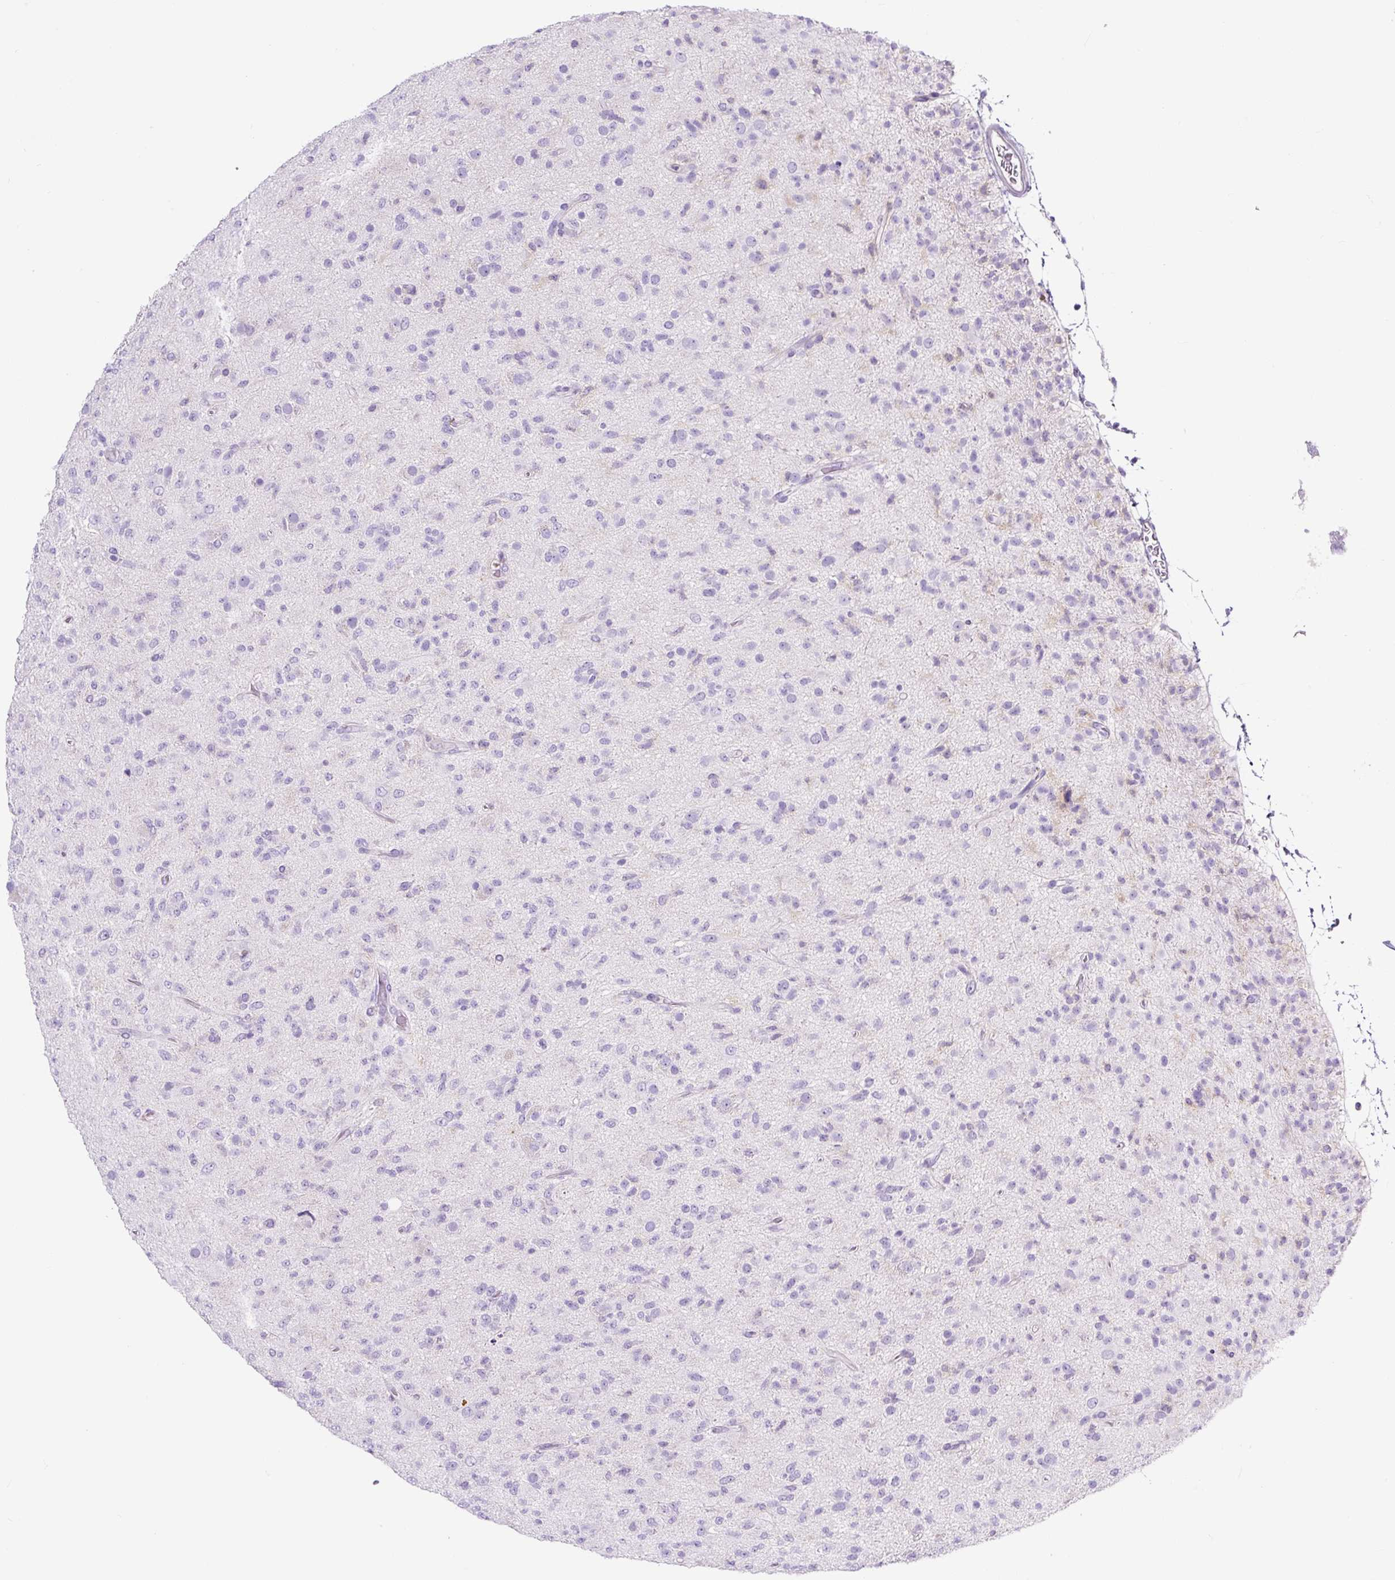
{"staining": {"intensity": "negative", "quantity": "none", "location": "none"}, "tissue": "glioma", "cell_type": "Tumor cells", "image_type": "cancer", "snomed": [{"axis": "morphology", "description": "Glioma, malignant, Low grade"}, {"axis": "topography", "description": "Brain"}], "caption": "Human low-grade glioma (malignant) stained for a protein using immunohistochemistry (IHC) exhibits no positivity in tumor cells.", "gene": "RNF212B", "patient": {"sex": "male", "age": 65}}